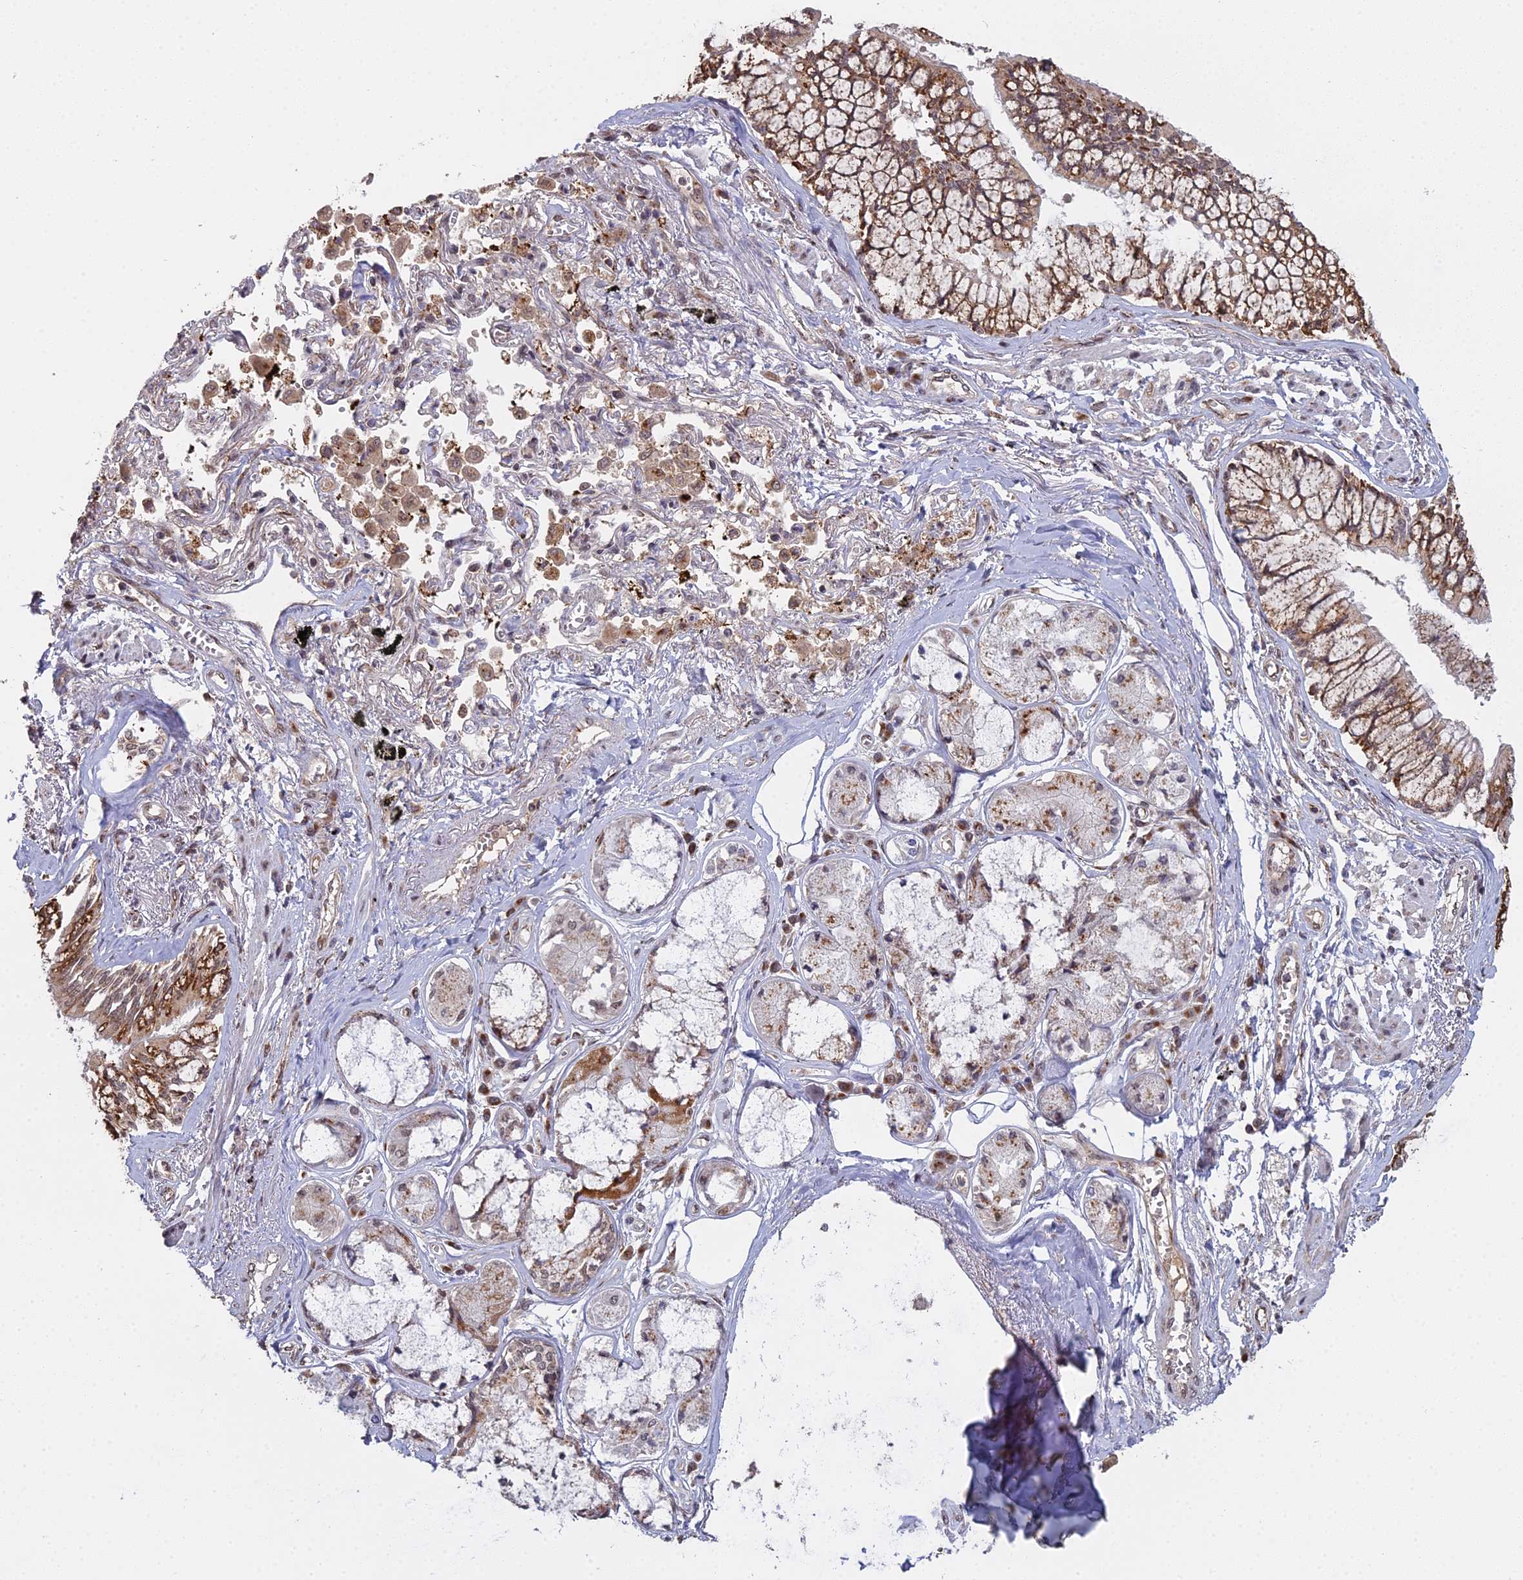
{"staining": {"intensity": "moderate", "quantity": ">75%", "location": "cytoplasmic/membranous"}, "tissue": "lung cancer", "cell_type": "Tumor cells", "image_type": "cancer", "snomed": [{"axis": "morphology", "description": "Adenocarcinoma, NOS"}, {"axis": "topography", "description": "Lung"}], "caption": "Immunohistochemical staining of lung cancer exhibits moderate cytoplasmic/membranous protein staining in about >75% of tumor cells.", "gene": "MEOX1", "patient": {"sex": "male", "age": 67}}